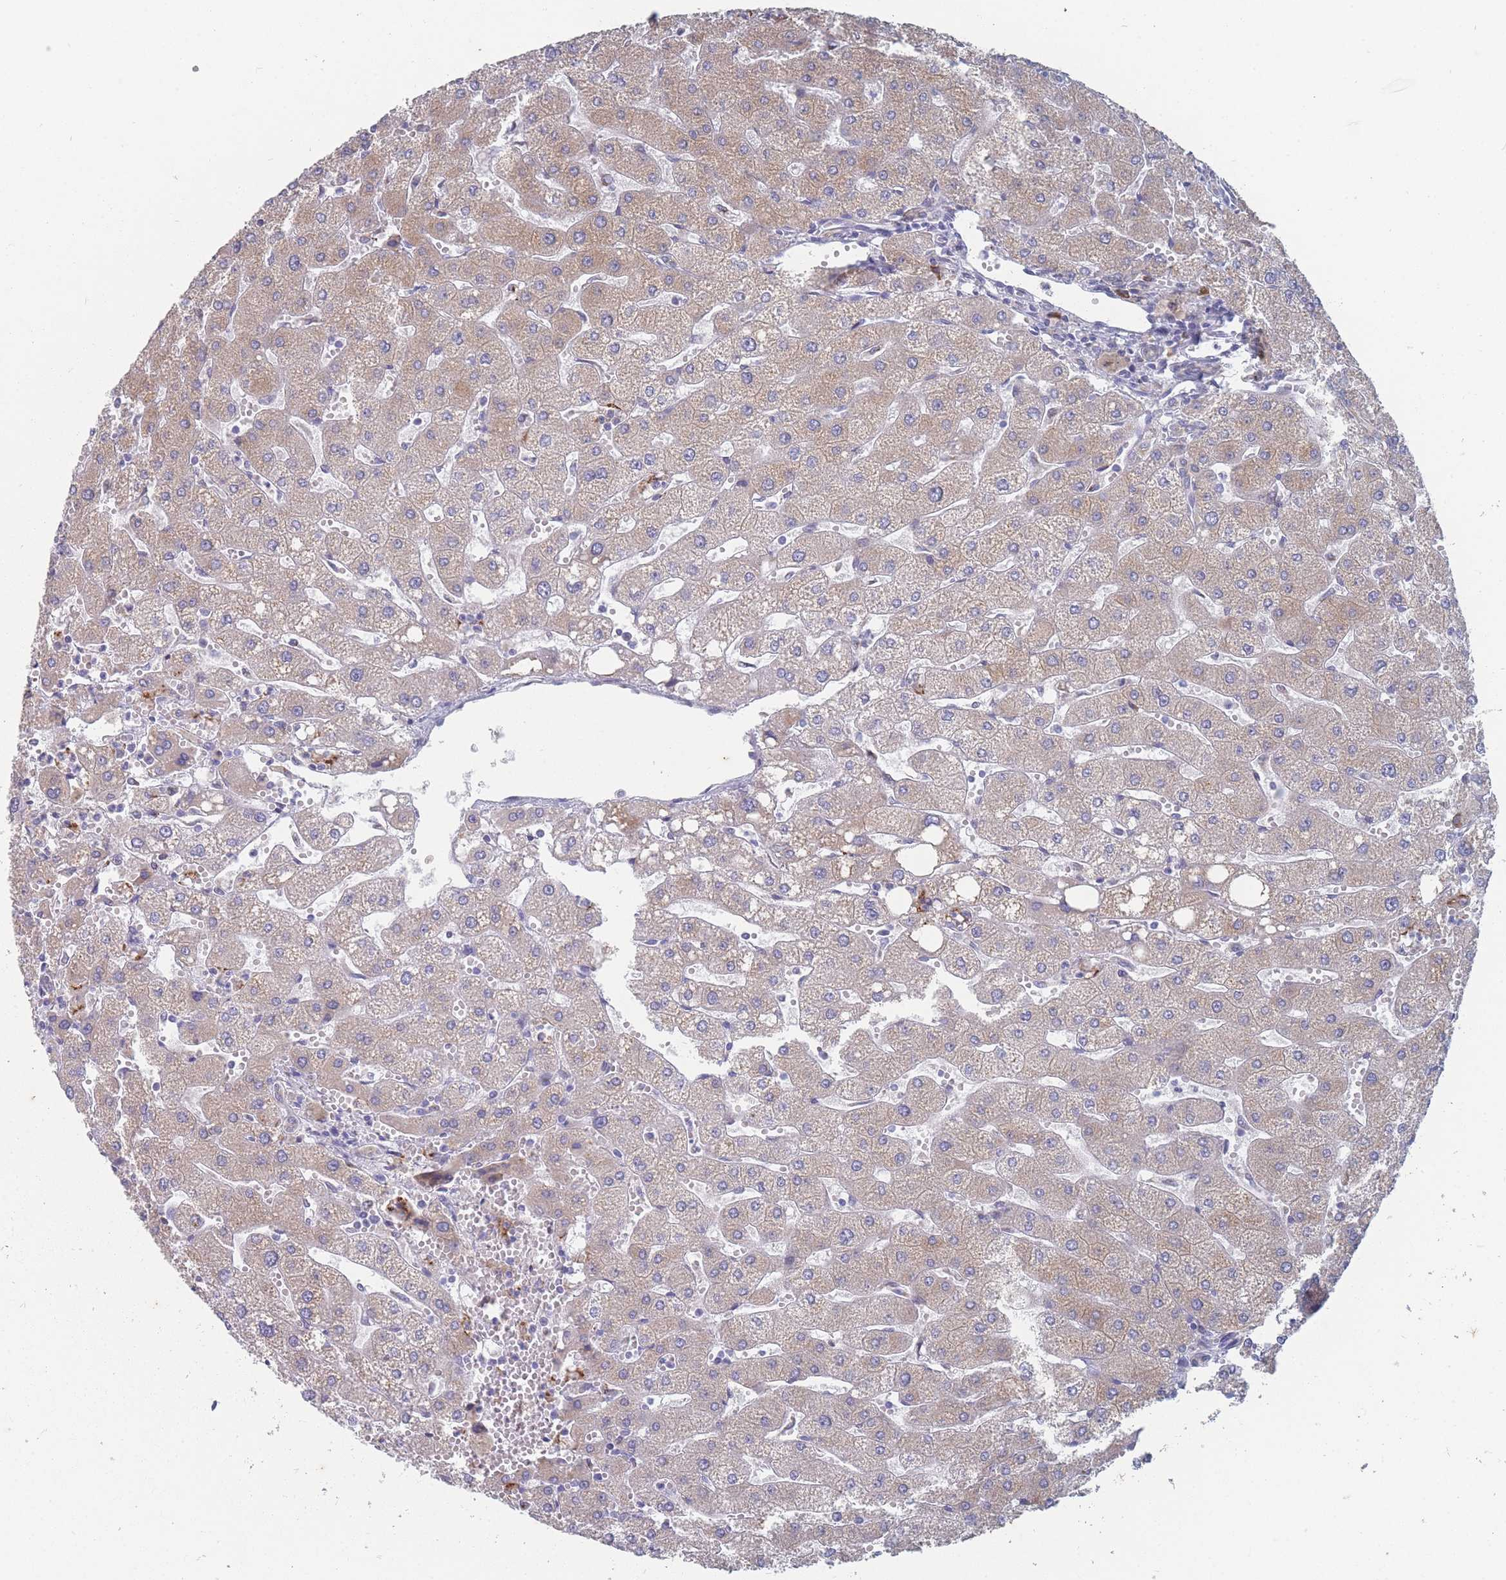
{"staining": {"intensity": "negative", "quantity": "none", "location": "none"}, "tissue": "liver", "cell_type": "Cholangiocytes", "image_type": "normal", "snomed": [{"axis": "morphology", "description": "Normal tissue, NOS"}, {"axis": "topography", "description": "Liver"}], "caption": "Liver stained for a protein using IHC reveals no expression cholangiocytes.", "gene": "TMED10", "patient": {"sex": "male", "age": 67}}